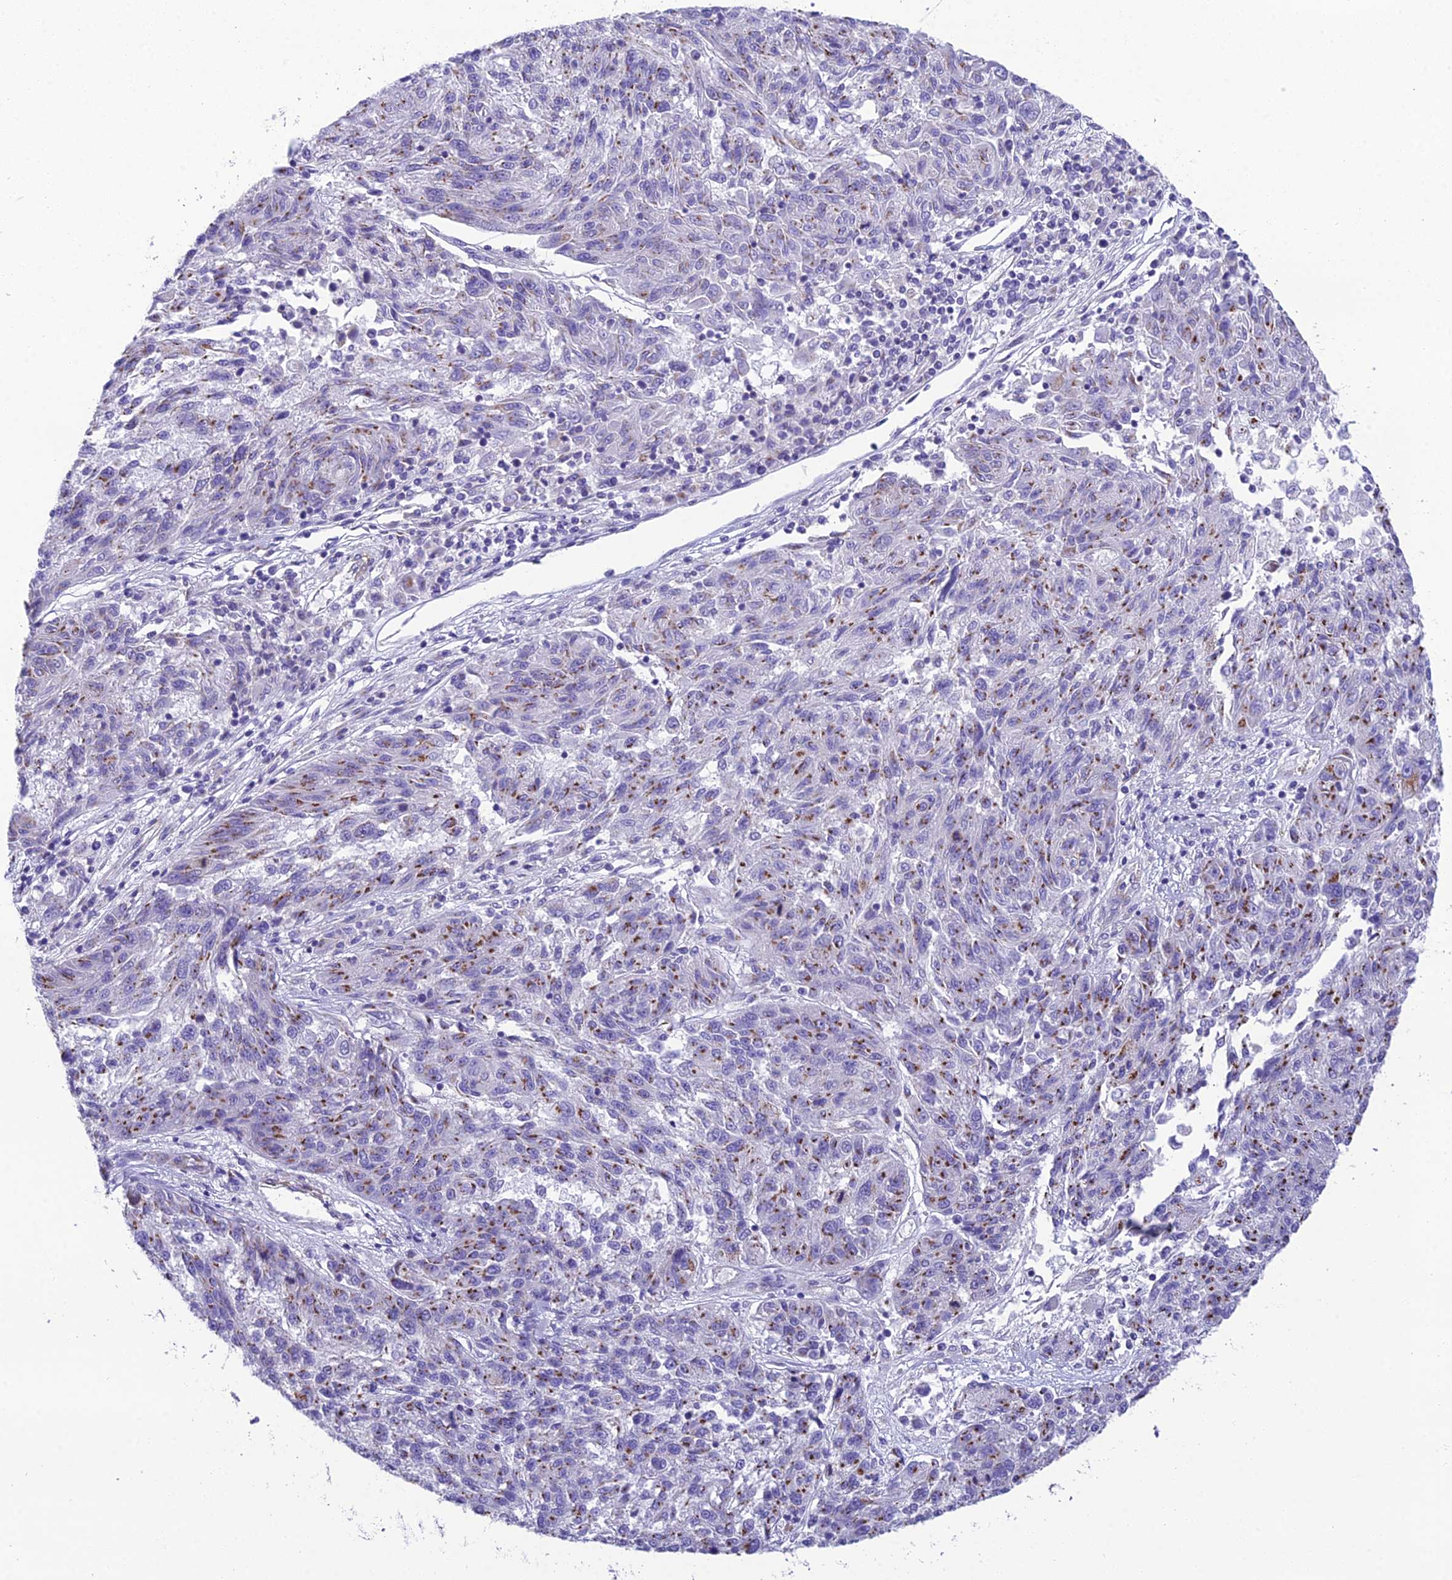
{"staining": {"intensity": "strong", "quantity": ">75%", "location": "cytoplasmic/membranous"}, "tissue": "melanoma", "cell_type": "Tumor cells", "image_type": "cancer", "snomed": [{"axis": "morphology", "description": "Malignant melanoma, NOS"}, {"axis": "topography", "description": "Skin"}], "caption": "Immunohistochemical staining of human malignant melanoma exhibits high levels of strong cytoplasmic/membranous protein positivity in about >75% of tumor cells.", "gene": "GFRA1", "patient": {"sex": "male", "age": 53}}